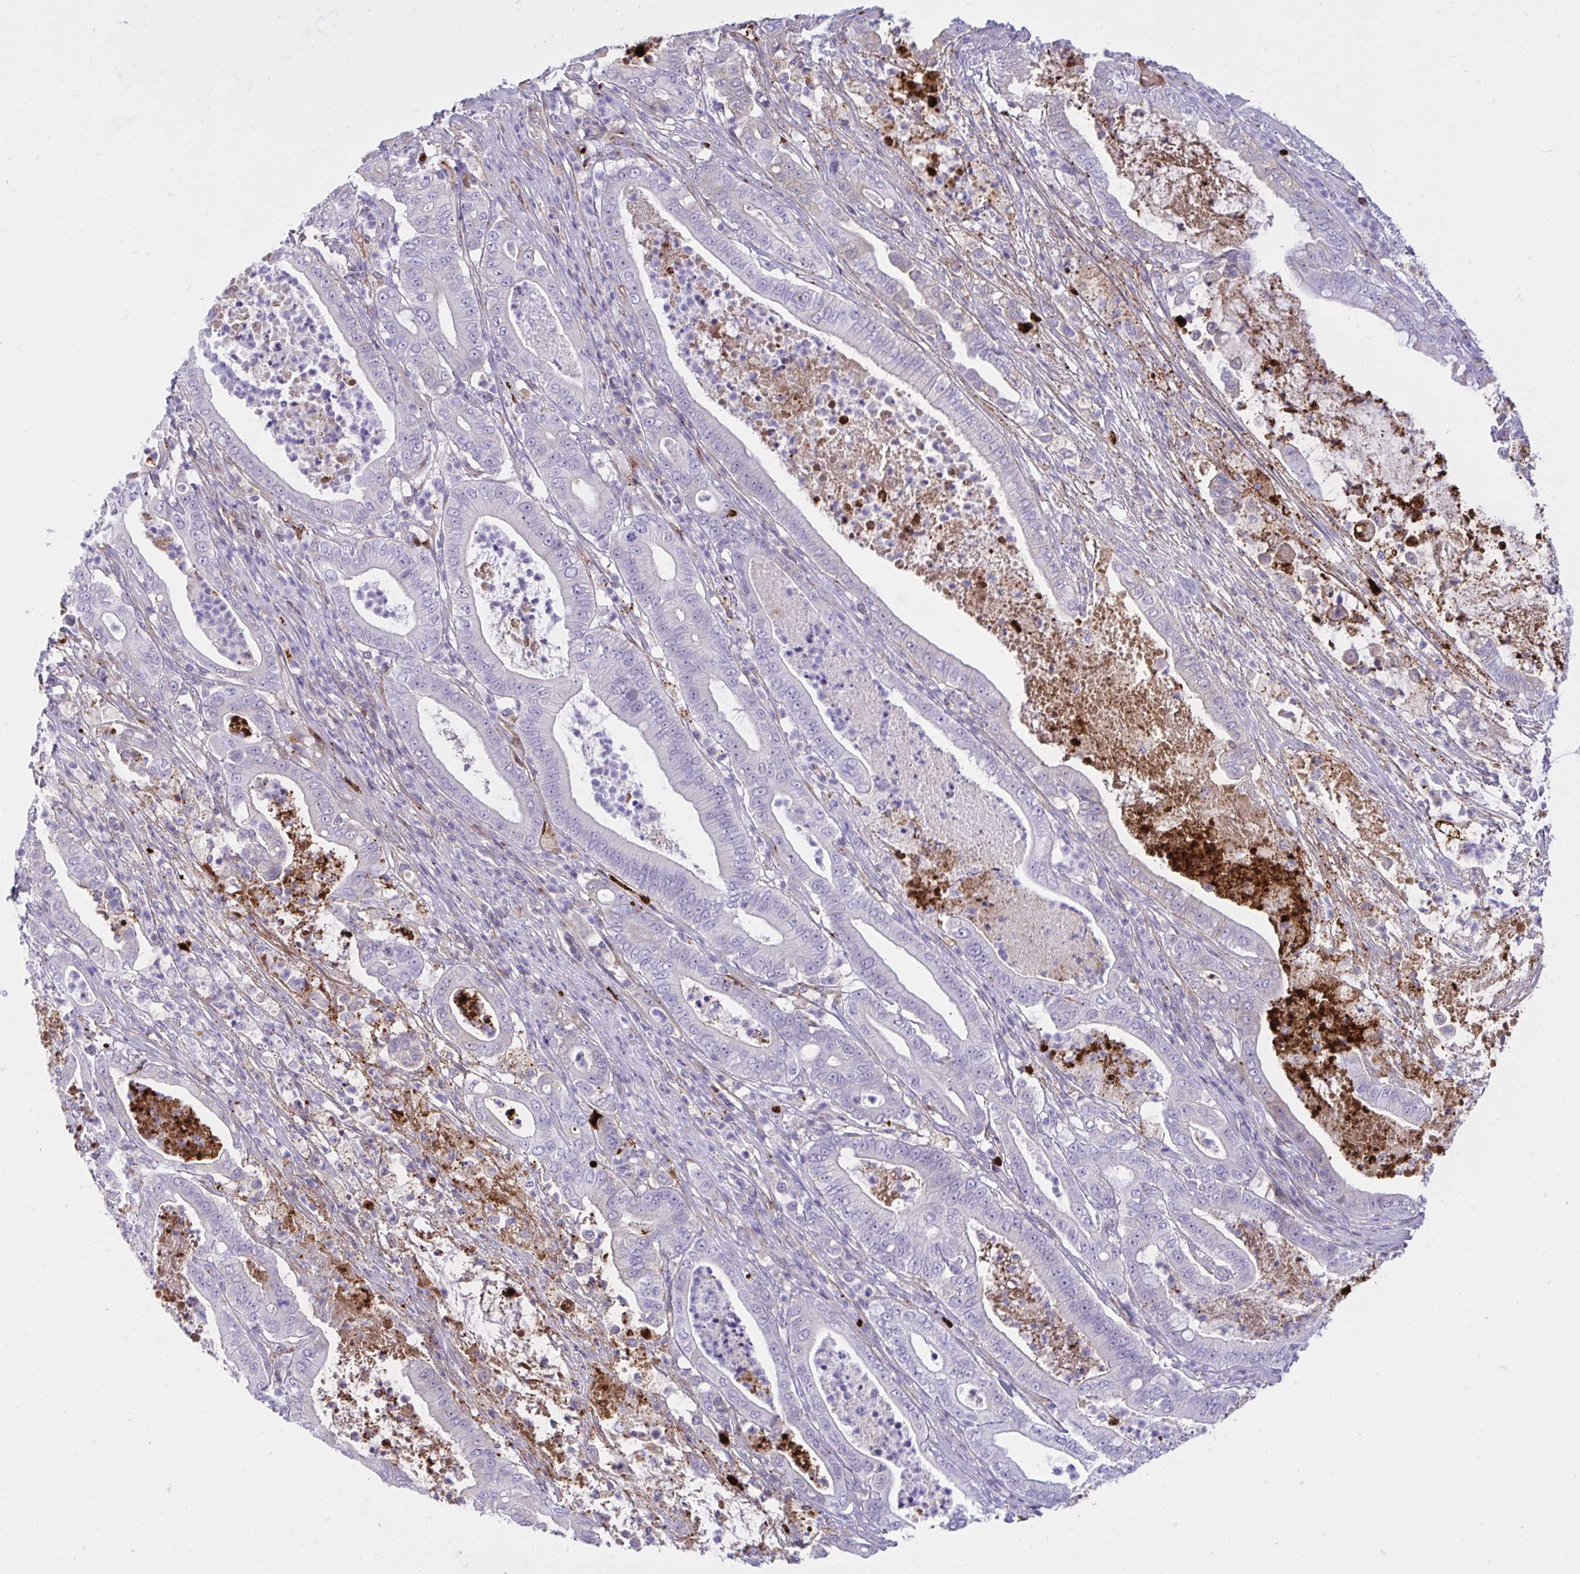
{"staining": {"intensity": "moderate", "quantity": "<25%", "location": "cytoplasmic/membranous"}, "tissue": "pancreatic cancer", "cell_type": "Tumor cells", "image_type": "cancer", "snomed": [{"axis": "morphology", "description": "Adenocarcinoma, NOS"}, {"axis": "topography", "description": "Pancreas"}], "caption": "Tumor cells exhibit low levels of moderate cytoplasmic/membranous positivity in about <25% of cells in human pancreatic adenocarcinoma.", "gene": "F2", "patient": {"sex": "male", "age": 71}}